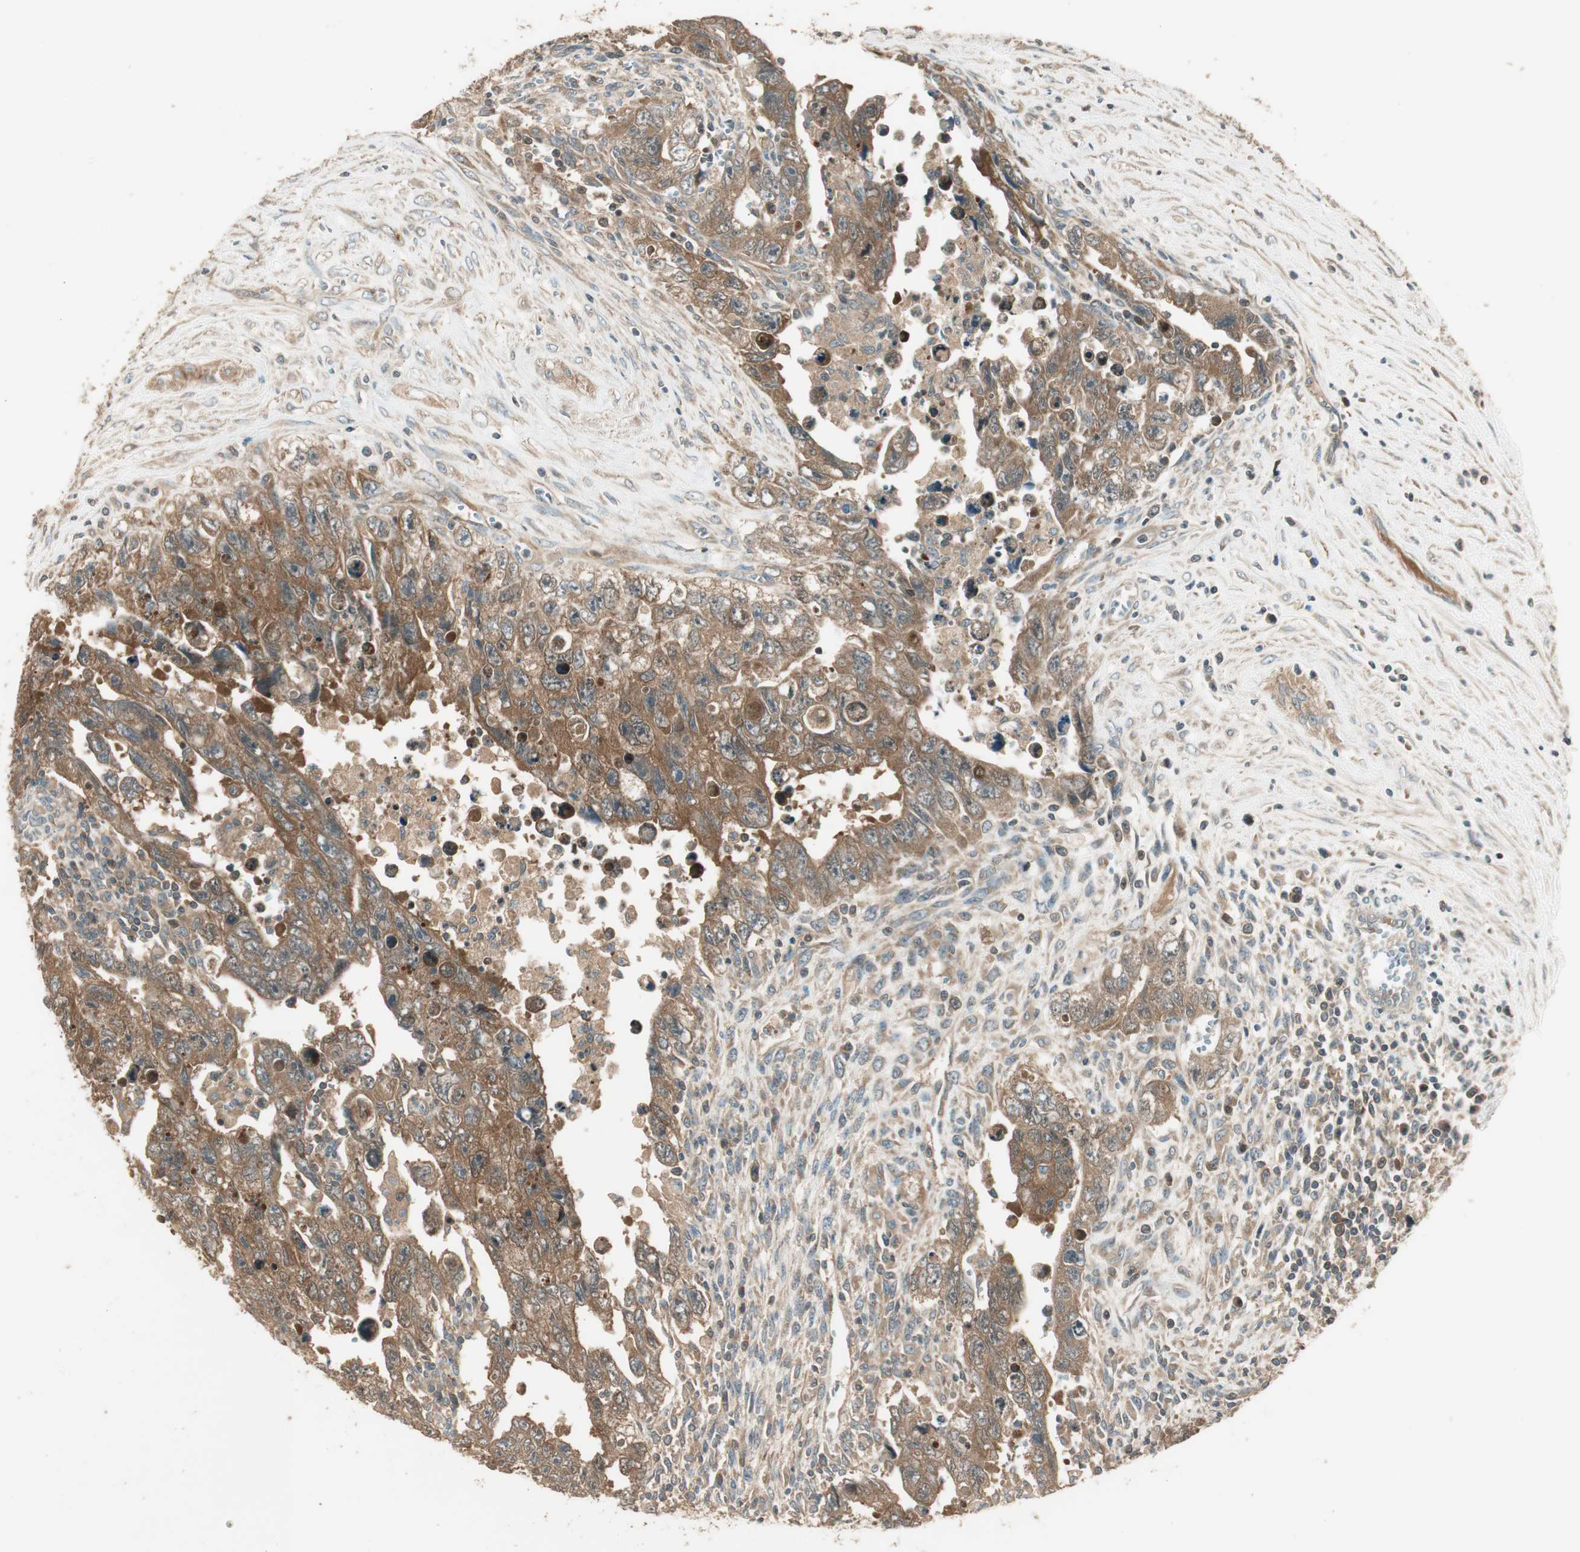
{"staining": {"intensity": "moderate", "quantity": ">75%", "location": "cytoplasmic/membranous"}, "tissue": "testis cancer", "cell_type": "Tumor cells", "image_type": "cancer", "snomed": [{"axis": "morphology", "description": "Carcinoma, Embryonal, NOS"}, {"axis": "topography", "description": "Testis"}], "caption": "The micrograph reveals immunohistochemical staining of testis cancer (embryonal carcinoma). There is moderate cytoplasmic/membranous positivity is present in about >75% of tumor cells.", "gene": "PFDN5", "patient": {"sex": "male", "age": 28}}